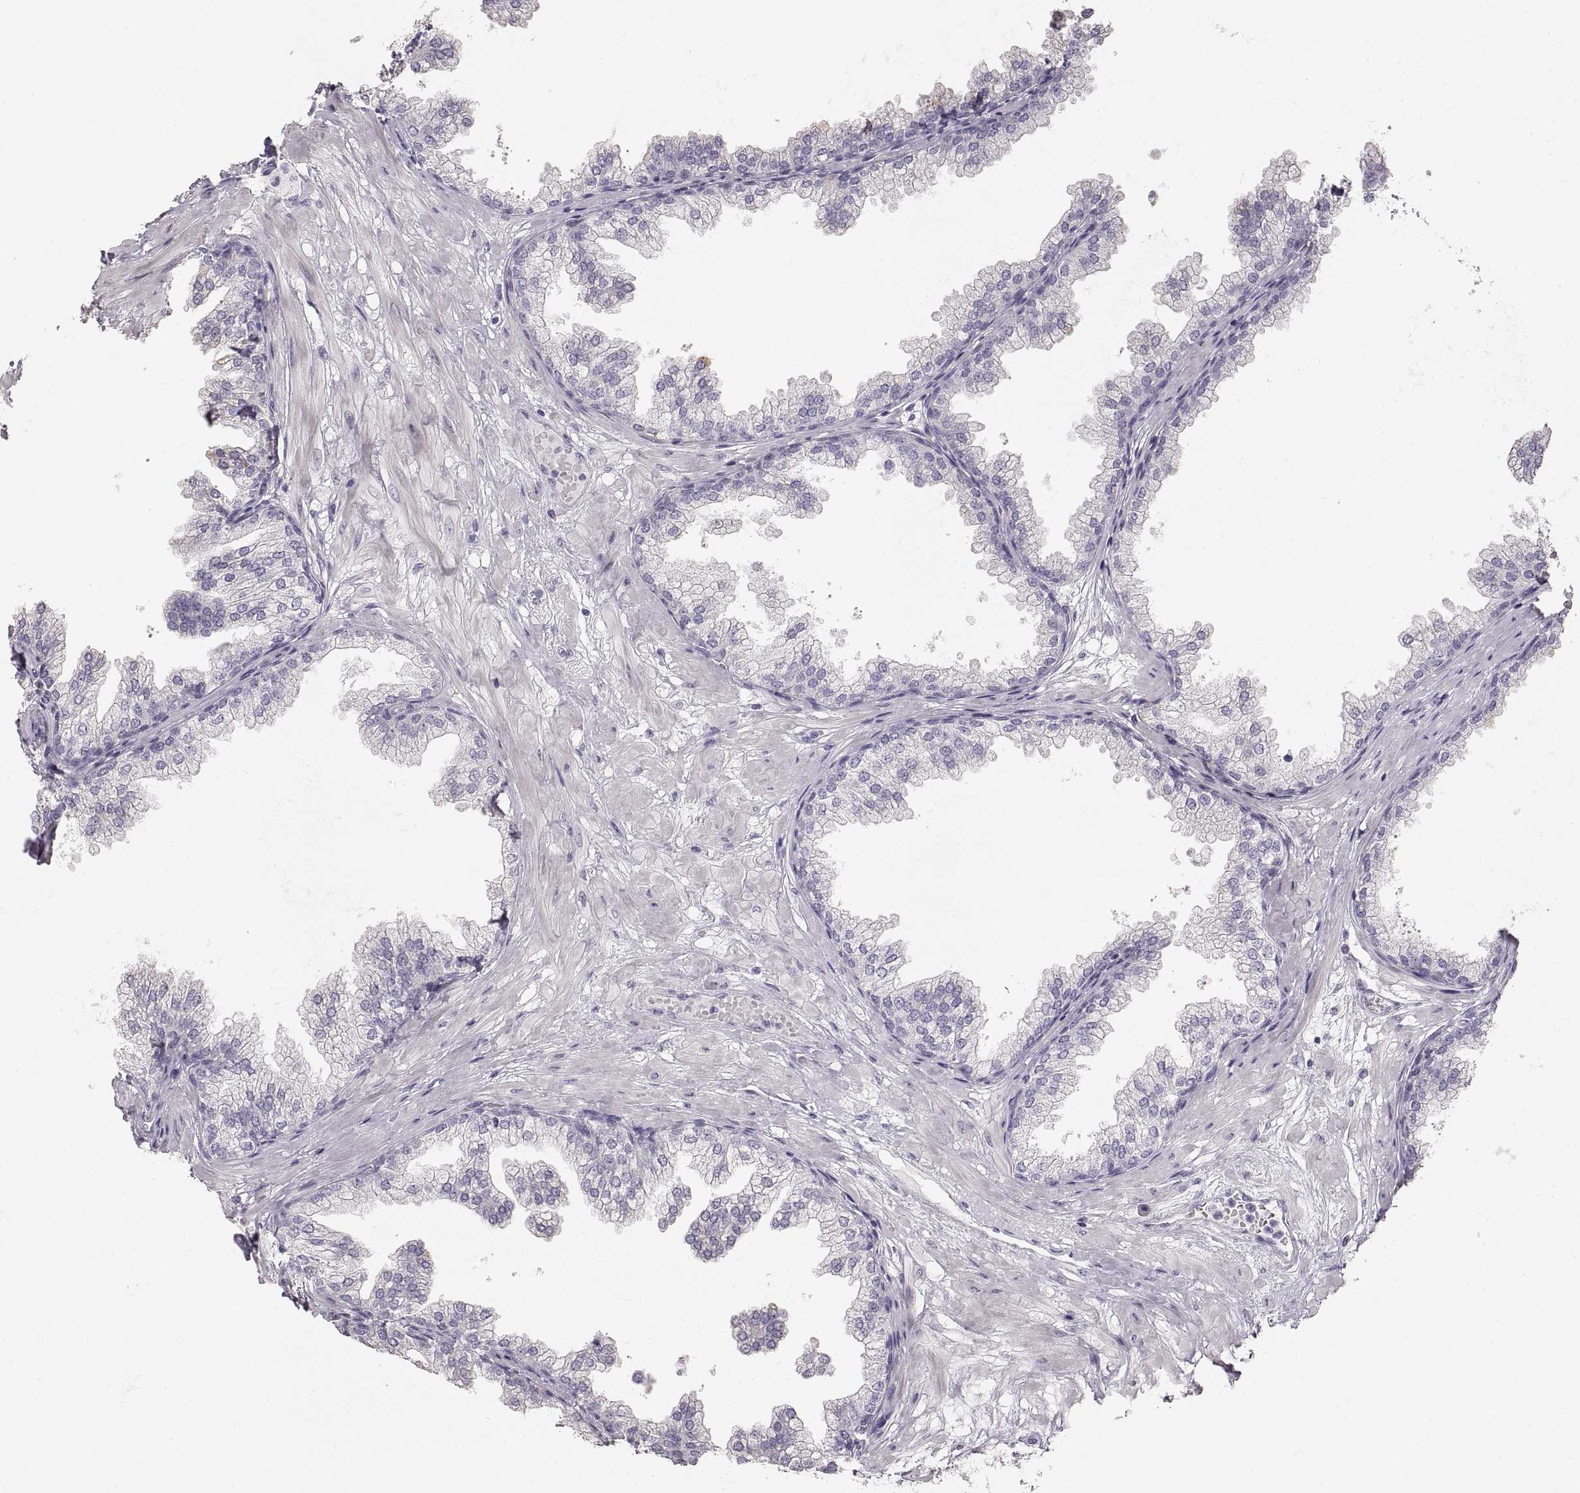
{"staining": {"intensity": "negative", "quantity": "none", "location": "none"}, "tissue": "prostate", "cell_type": "Glandular cells", "image_type": "normal", "snomed": [{"axis": "morphology", "description": "Normal tissue, NOS"}, {"axis": "topography", "description": "Prostate"}], "caption": "Glandular cells show no significant protein positivity in normal prostate. (Stains: DAB immunohistochemistry (IHC) with hematoxylin counter stain, Microscopy: brightfield microscopy at high magnification).", "gene": "ZP3", "patient": {"sex": "male", "age": 37}}